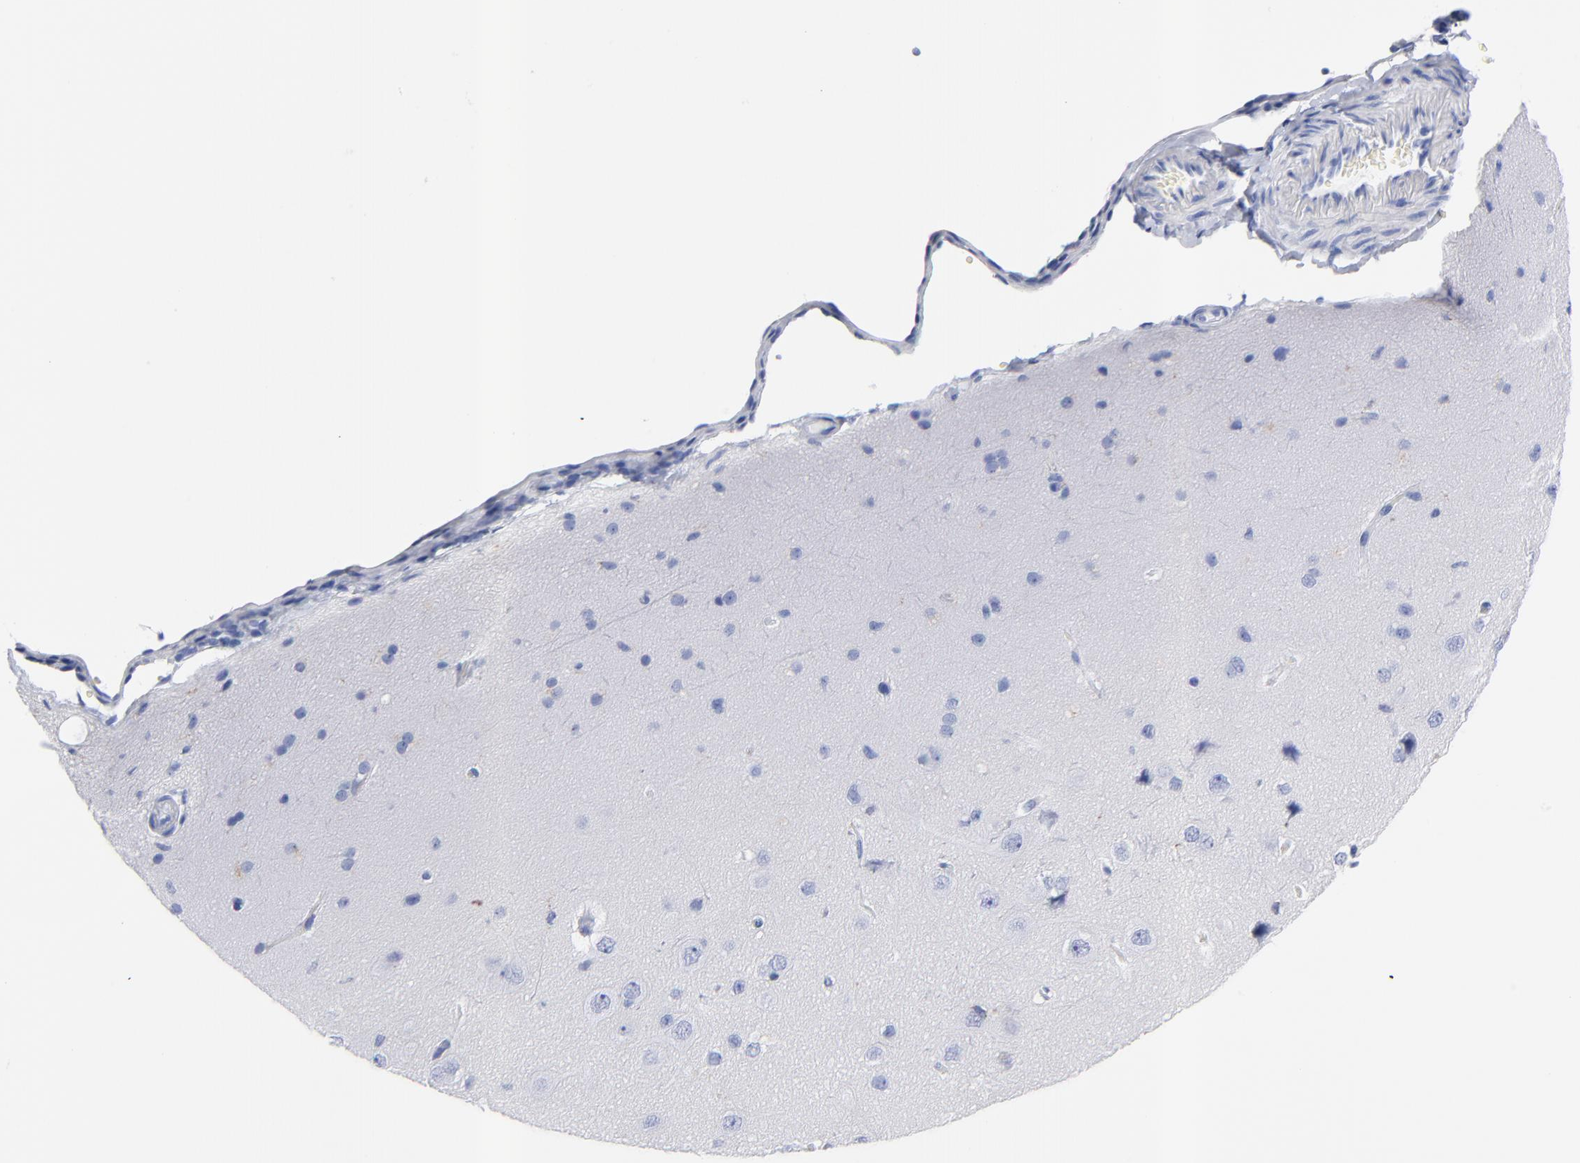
{"staining": {"intensity": "negative", "quantity": "none", "location": "none"}, "tissue": "cerebral cortex", "cell_type": "Endothelial cells", "image_type": "normal", "snomed": [{"axis": "morphology", "description": "Normal tissue, NOS"}, {"axis": "topography", "description": "Cerebral cortex"}], "caption": "High magnification brightfield microscopy of unremarkable cerebral cortex stained with DAB (3,3'-diaminobenzidine) (brown) and counterstained with hematoxylin (blue): endothelial cells show no significant expression. (Stains: DAB (3,3'-diaminobenzidine) immunohistochemistry with hematoxylin counter stain, Microscopy: brightfield microscopy at high magnification).", "gene": "CPVL", "patient": {"sex": "female", "age": 45}}